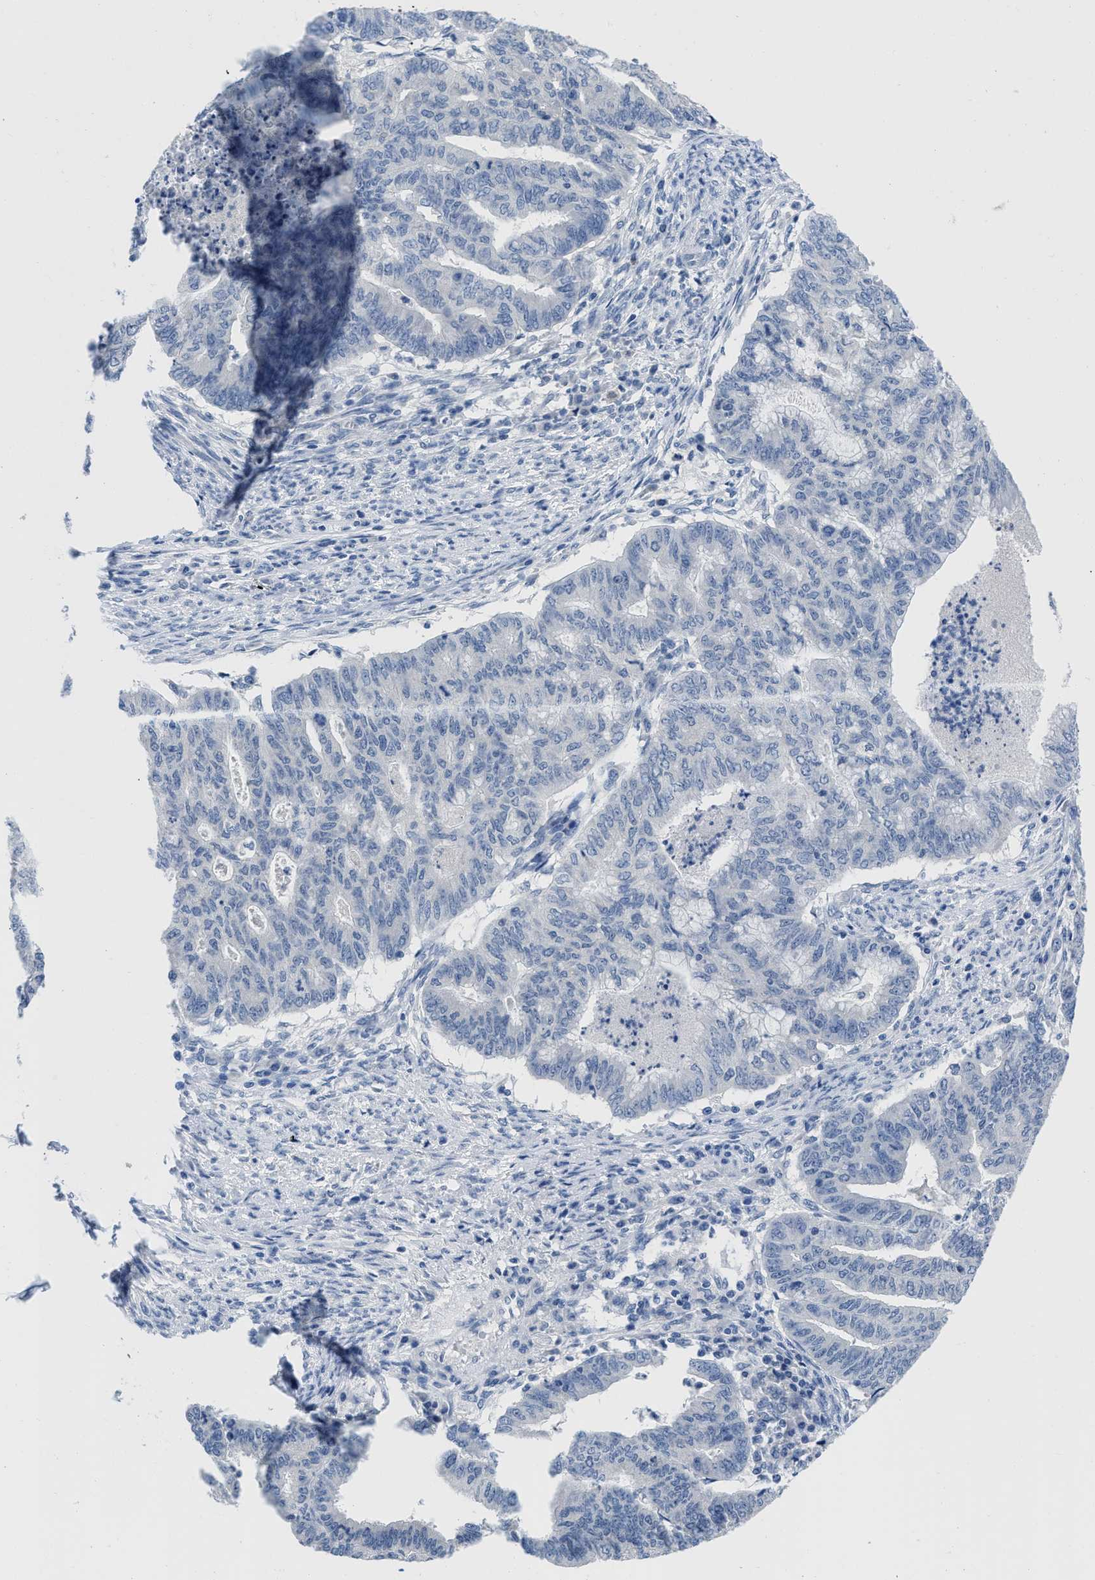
{"staining": {"intensity": "negative", "quantity": "none", "location": "none"}, "tissue": "endometrial cancer", "cell_type": "Tumor cells", "image_type": "cancer", "snomed": [{"axis": "morphology", "description": "Adenocarcinoma, NOS"}, {"axis": "topography", "description": "Endometrium"}], "caption": "The image displays no staining of tumor cells in adenocarcinoma (endometrial).", "gene": "PYY", "patient": {"sex": "female", "age": 79}}